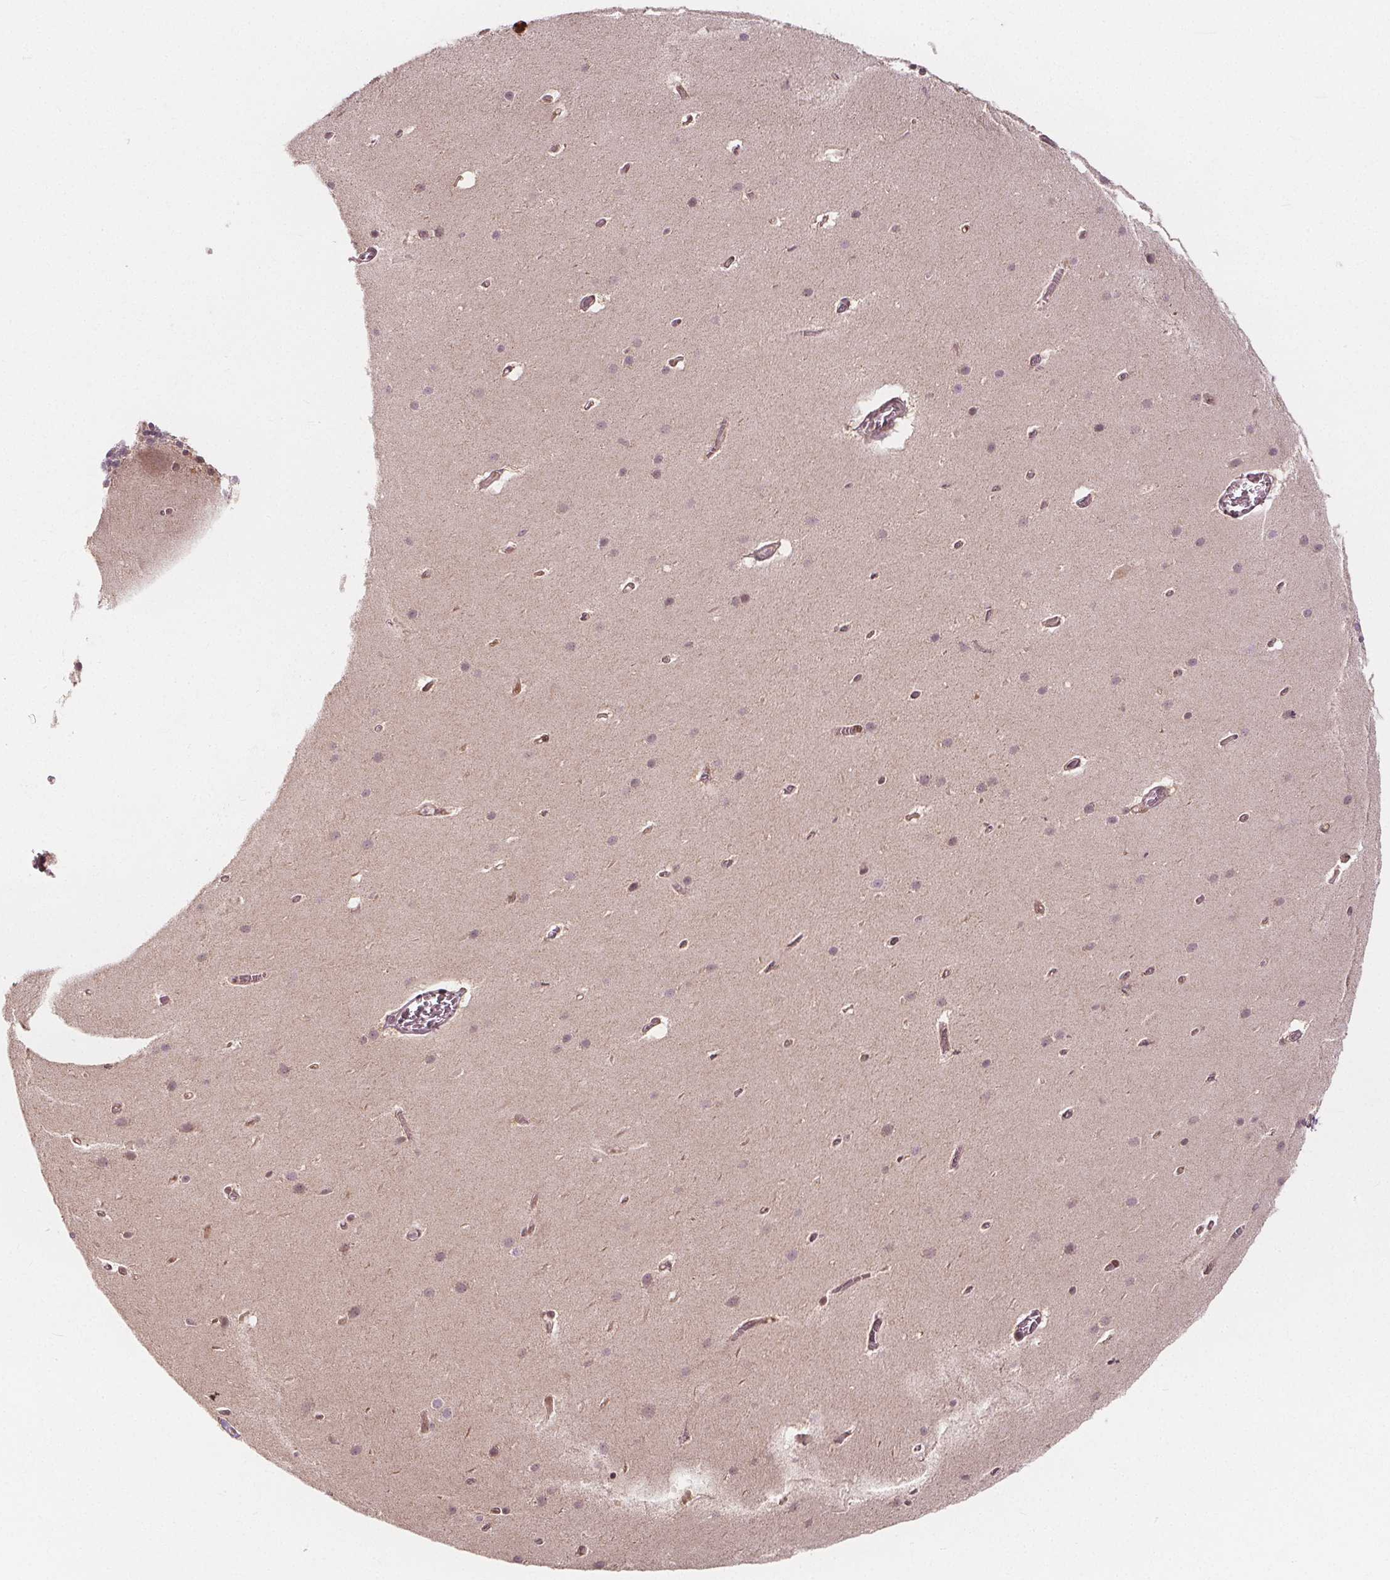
{"staining": {"intensity": "negative", "quantity": "none", "location": "none"}, "tissue": "cerebellum", "cell_type": "Cells in granular layer", "image_type": "normal", "snomed": [{"axis": "morphology", "description": "Normal tissue, NOS"}, {"axis": "topography", "description": "Cerebellum"}], "caption": "There is no significant staining in cells in granular layer of cerebellum. The staining is performed using DAB (3,3'-diaminobenzidine) brown chromogen with nuclei counter-stained in using hematoxylin.", "gene": "AKT1S1", "patient": {"sex": "male", "age": 70}}